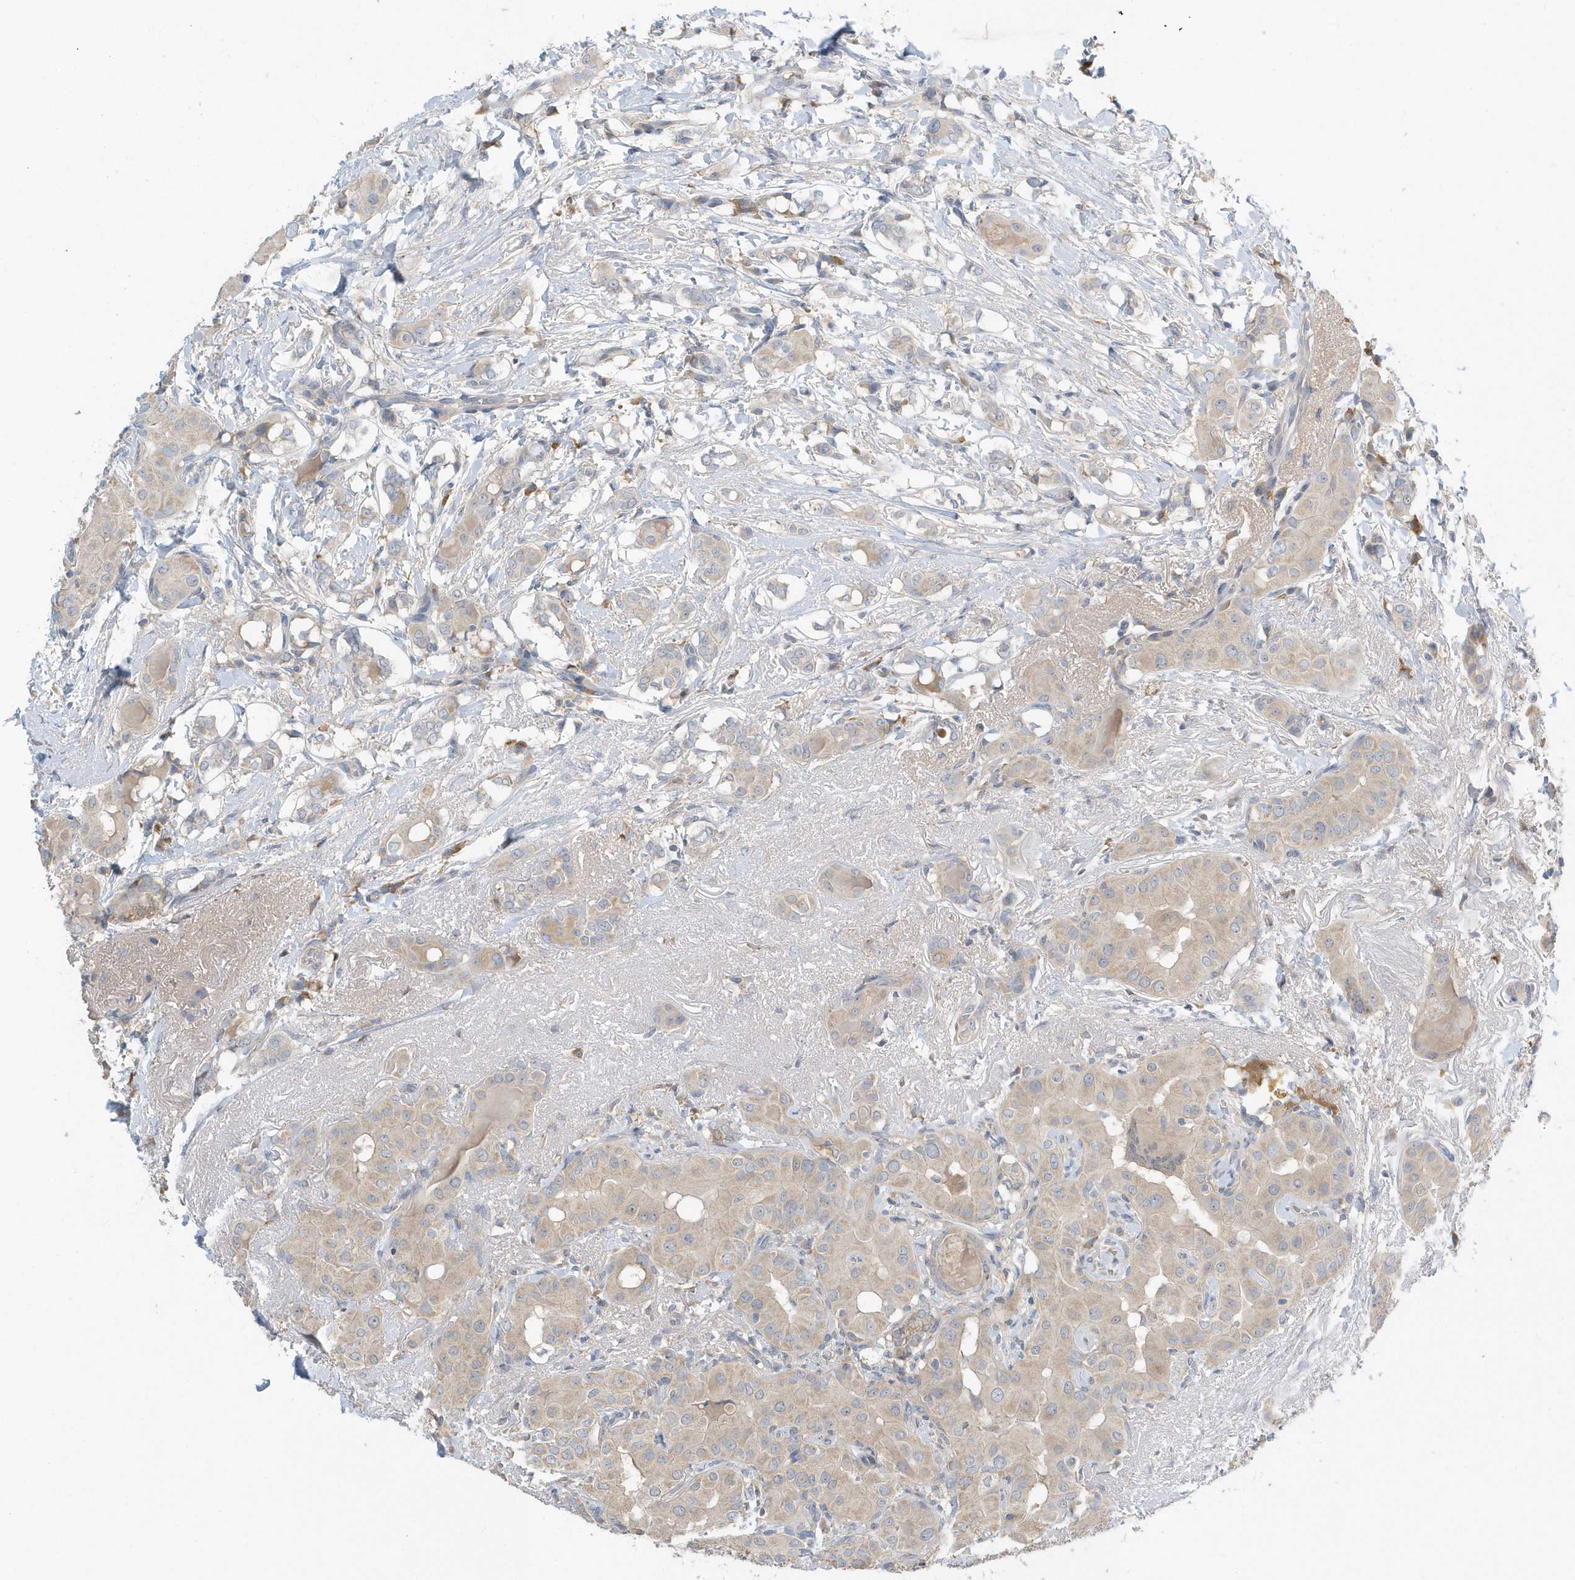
{"staining": {"intensity": "negative", "quantity": "none", "location": "none"}, "tissue": "thyroid cancer", "cell_type": "Tumor cells", "image_type": "cancer", "snomed": [{"axis": "morphology", "description": "Papillary adenocarcinoma, NOS"}, {"axis": "topography", "description": "Thyroid gland"}], "caption": "Tumor cells are negative for protein expression in human thyroid papillary adenocarcinoma. The staining is performed using DAB (3,3'-diaminobenzidine) brown chromogen with nuclei counter-stained in using hematoxylin.", "gene": "USP53", "patient": {"sex": "male", "age": 33}}